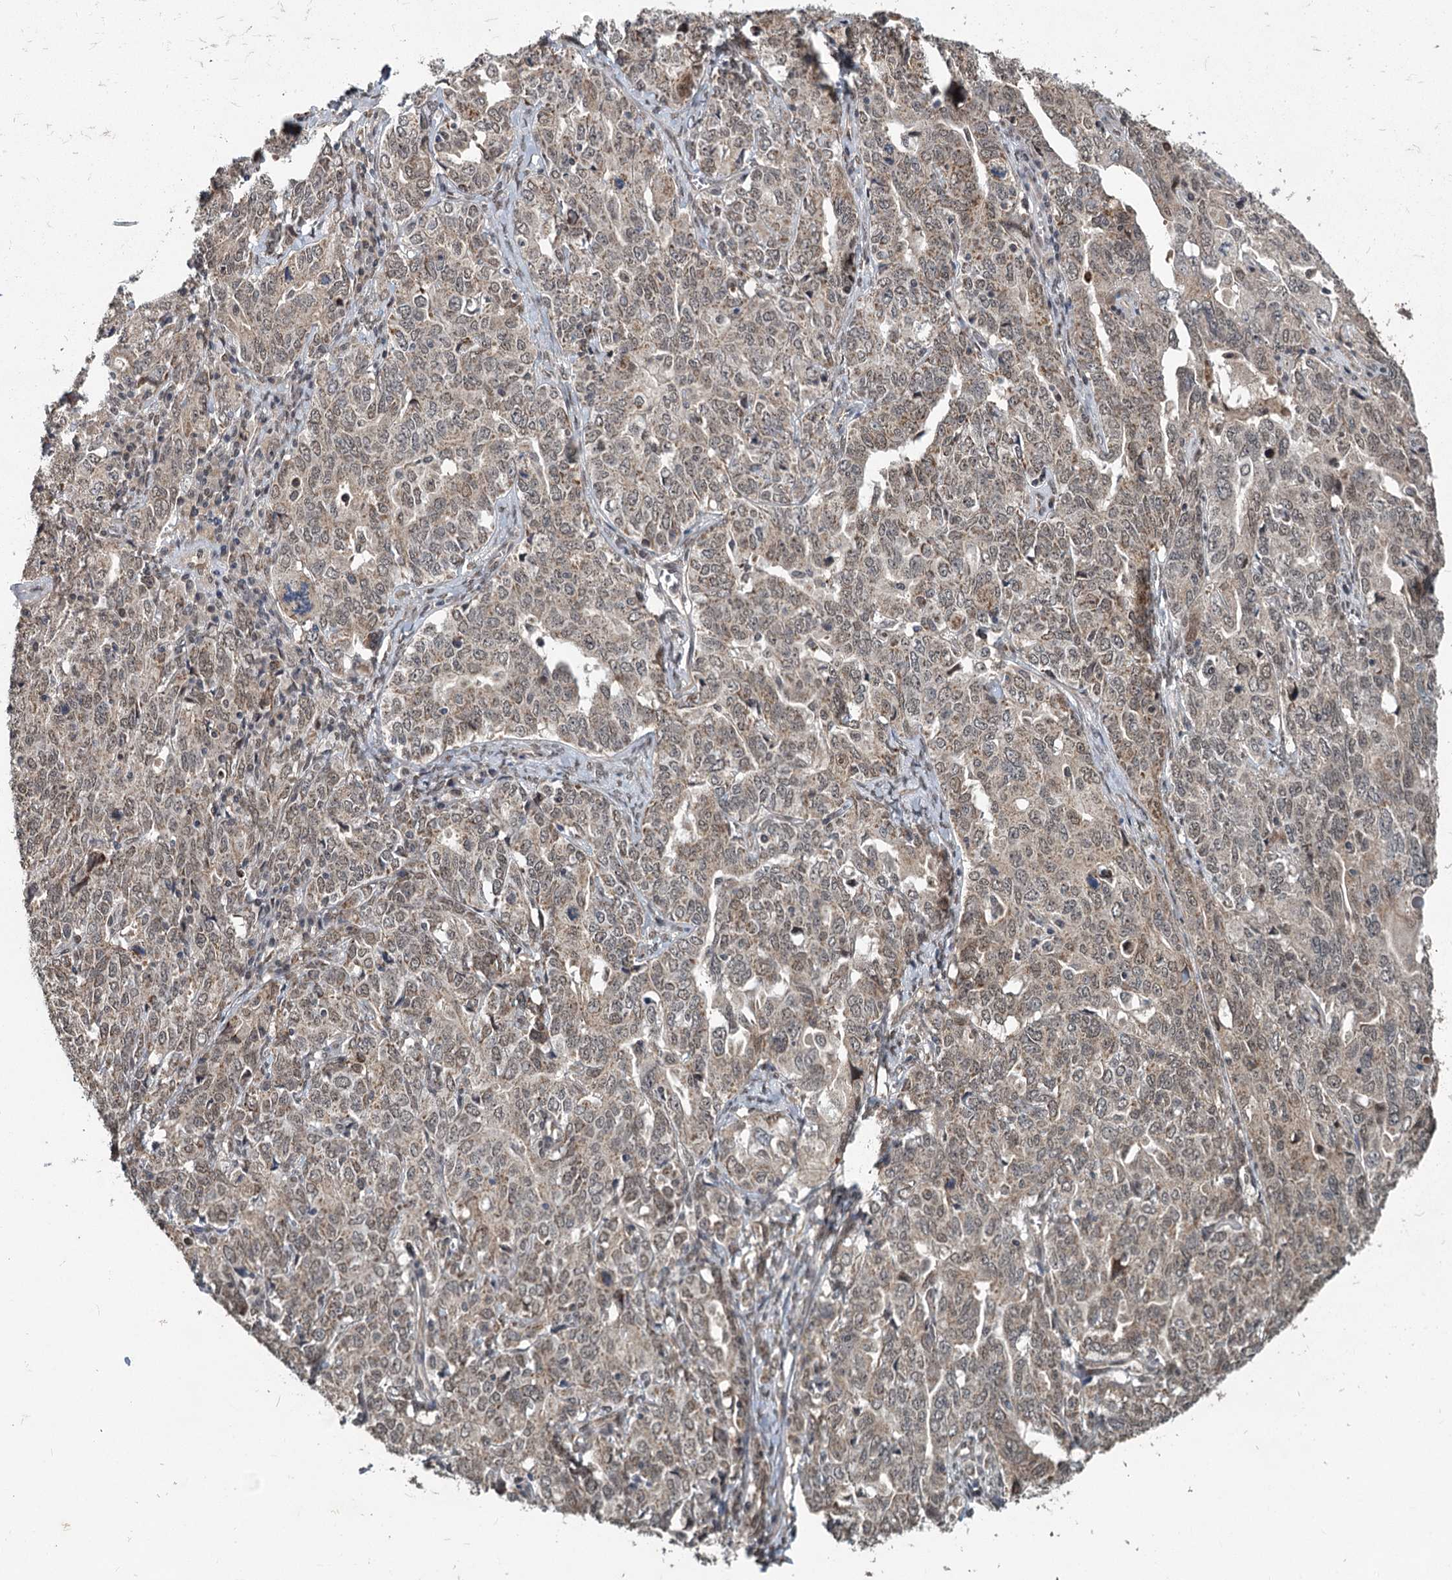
{"staining": {"intensity": "weak", "quantity": "25%-75%", "location": "cytoplasmic/membranous"}, "tissue": "ovarian cancer", "cell_type": "Tumor cells", "image_type": "cancer", "snomed": [{"axis": "morphology", "description": "Carcinoma, endometroid"}, {"axis": "topography", "description": "Ovary"}], "caption": "Protein expression analysis of human endometroid carcinoma (ovarian) reveals weak cytoplasmic/membranous expression in about 25%-75% of tumor cells.", "gene": "MYG1", "patient": {"sex": "female", "age": 62}}